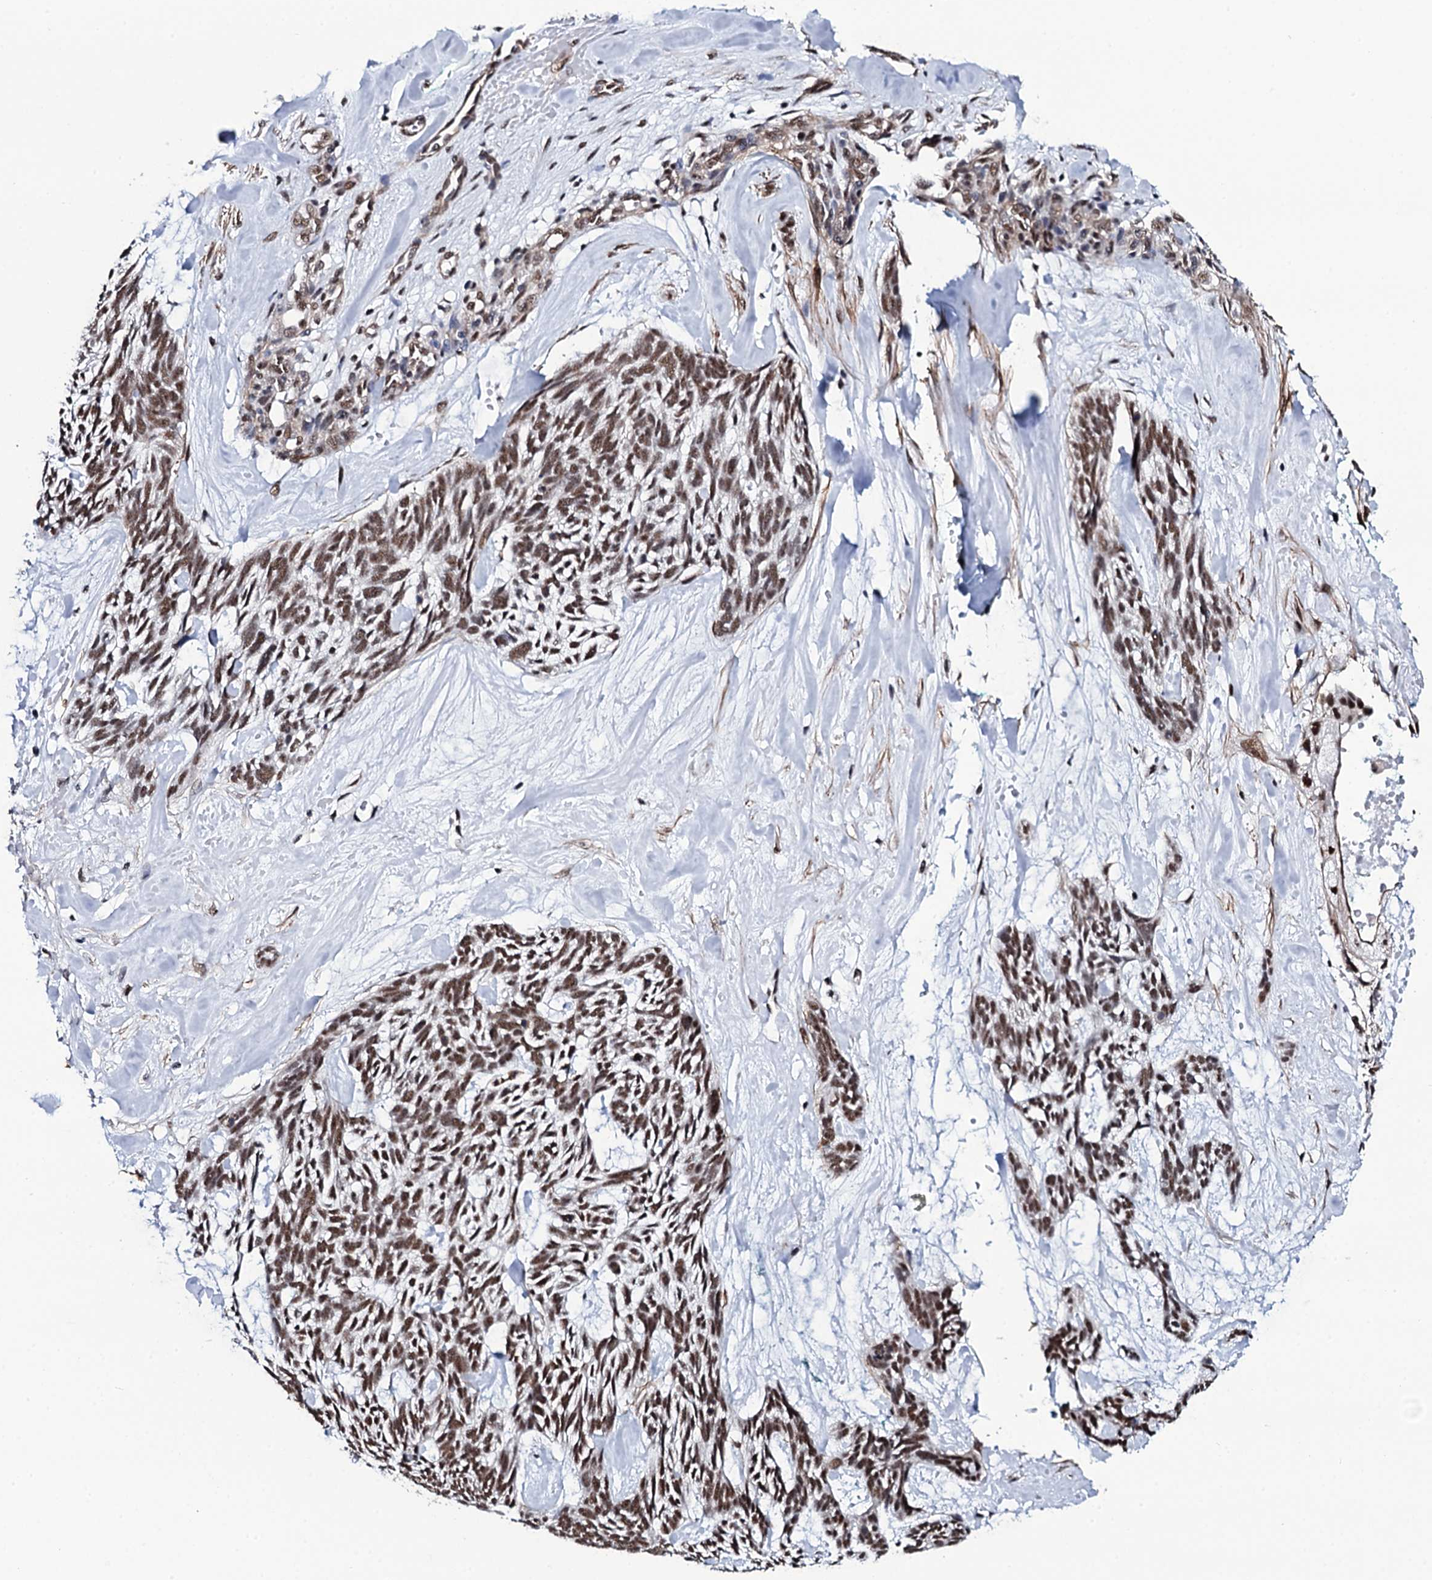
{"staining": {"intensity": "moderate", "quantity": ">75%", "location": "nuclear"}, "tissue": "skin cancer", "cell_type": "Tumor cells", "image_type": "cancer", "snomed": [{"axis": "morphology", "description": "Basal cell carcinoma"}, {"axis": "topography", "description": "Skin"}], "caption": "Moderate nuclear staining is seen in approximately >75% of tumor cells in skin cancer. Using DAB (brown) and hematoxylin (blue) stains, captured at high magnification using brightfield microscopy.", "gene": "CWC15", "patient": {"sex": "male", "age": 88}}